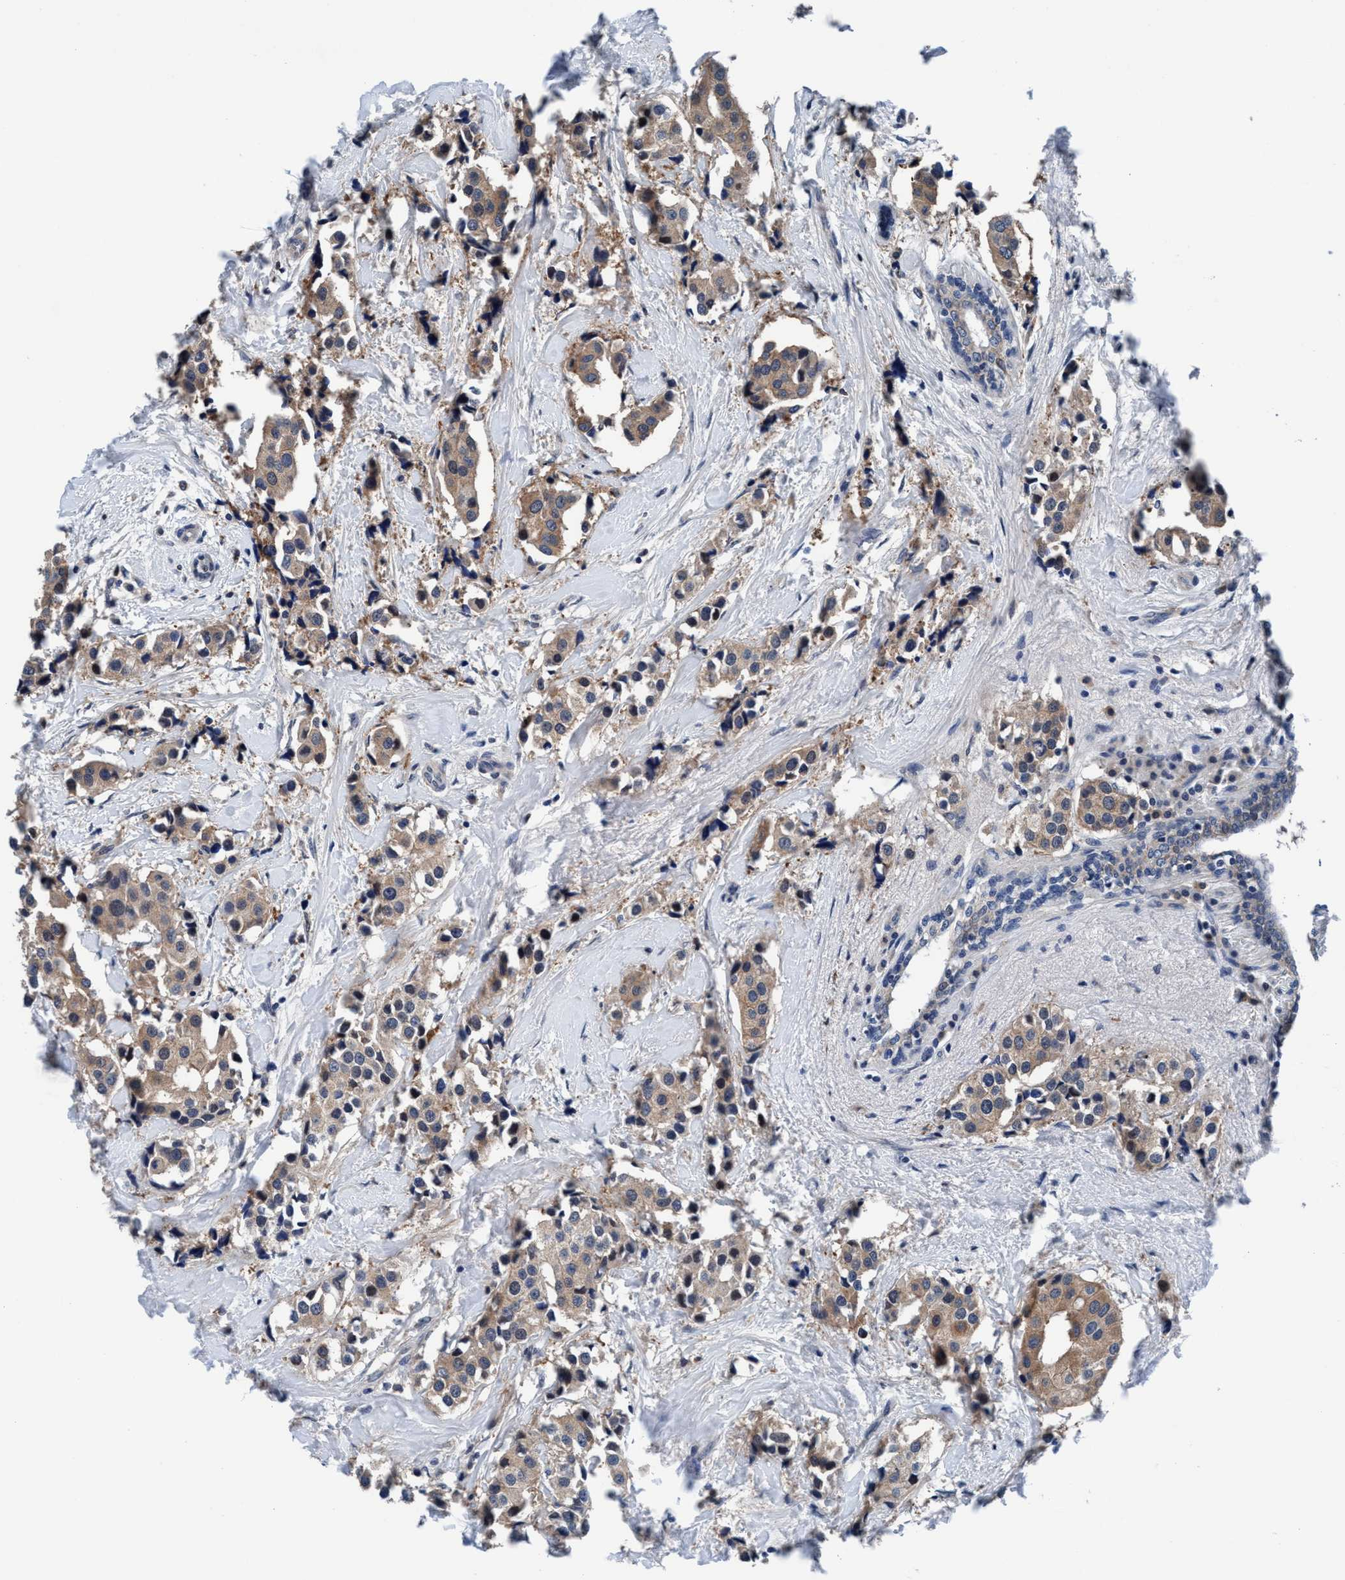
{"staining": {"intensity": "moderate", "quantity": ">75%", "location": "cytoplasmic/membranous"}, "tissue": "breast cancer", "cell_type": "Tumor cells", "image_type": "cancer", "snomed": [{"axis": "morphology", "description": "Normal tissue, NOS"}, {"axis": "morphology", "description": "Duct carcinoma"}, {"axis": "topography", "description": "Breast"}], "caption": "Human breast infiltrating ductal carcinoma stained for a protein (brown) shows moderate cytoplasmic/membranous positive staining in approximately >75% of tumor cells.", "gene": "TMEM94", "patient": {"sex": "female", "age": 39}}